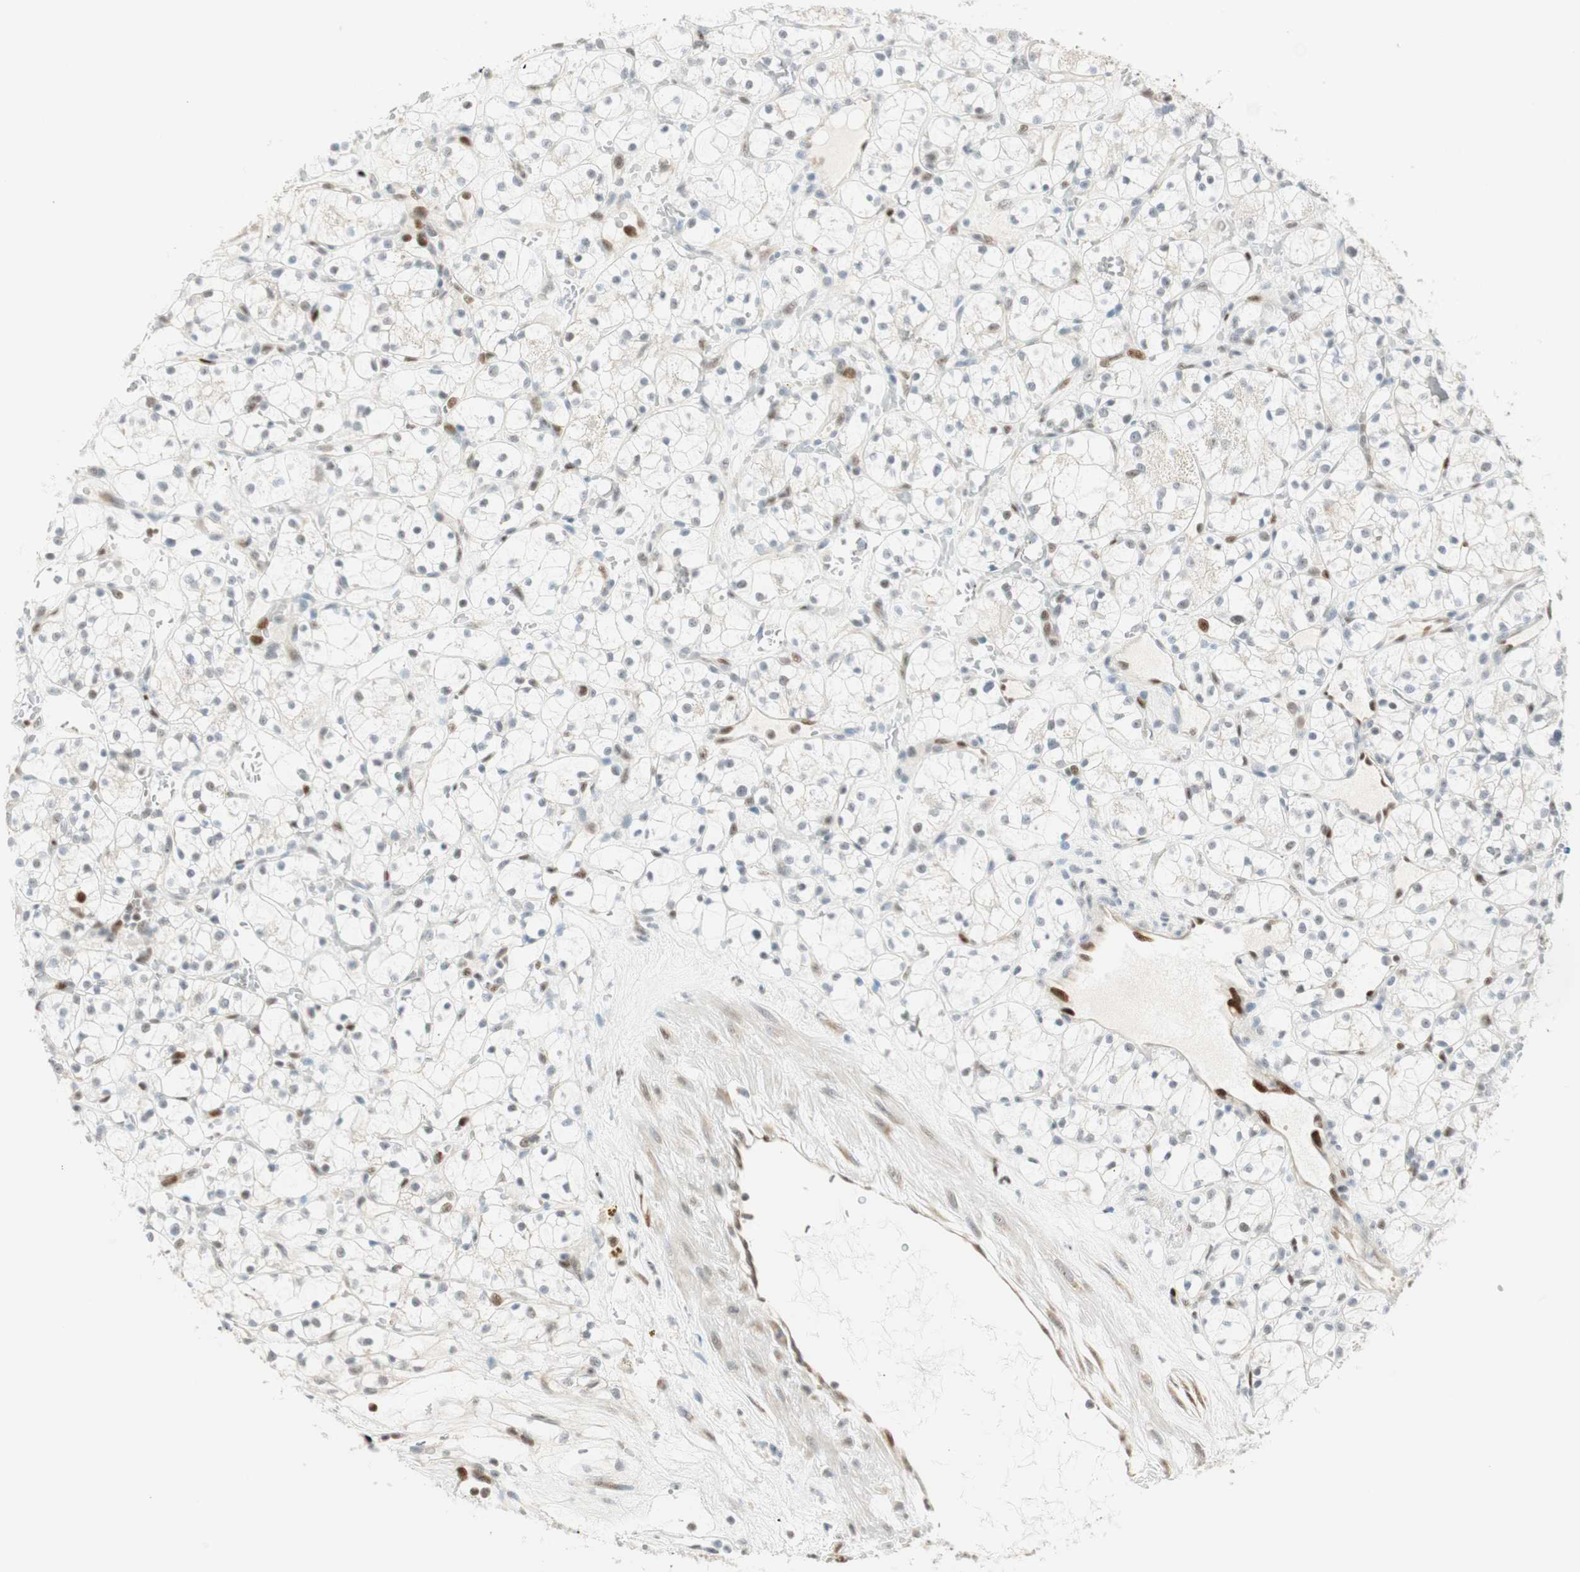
{"staining": {"intensity": "negative", "quantity": "none", "location": "none"}, "tissue": "renal cancer", "cell_type": "Tumor cells", "image_type": "cancer", "snomed": [{"axis": "morphology", "description": "Adenocarcinoma, NOS"}, {"axis": "topography", "description": "Kidney"}], "caption": "DAB (3,3'-diaminobenzidine) immunohistochemical staining of renal adenocarcinoma exhibits no significant expression in tumor cells. (DAB immunohistochemistry (IHC) visualized using brightfield microscopy, high magnification).", "gene": "MSX2", "patient": {"sex": "female", "age": 60}}